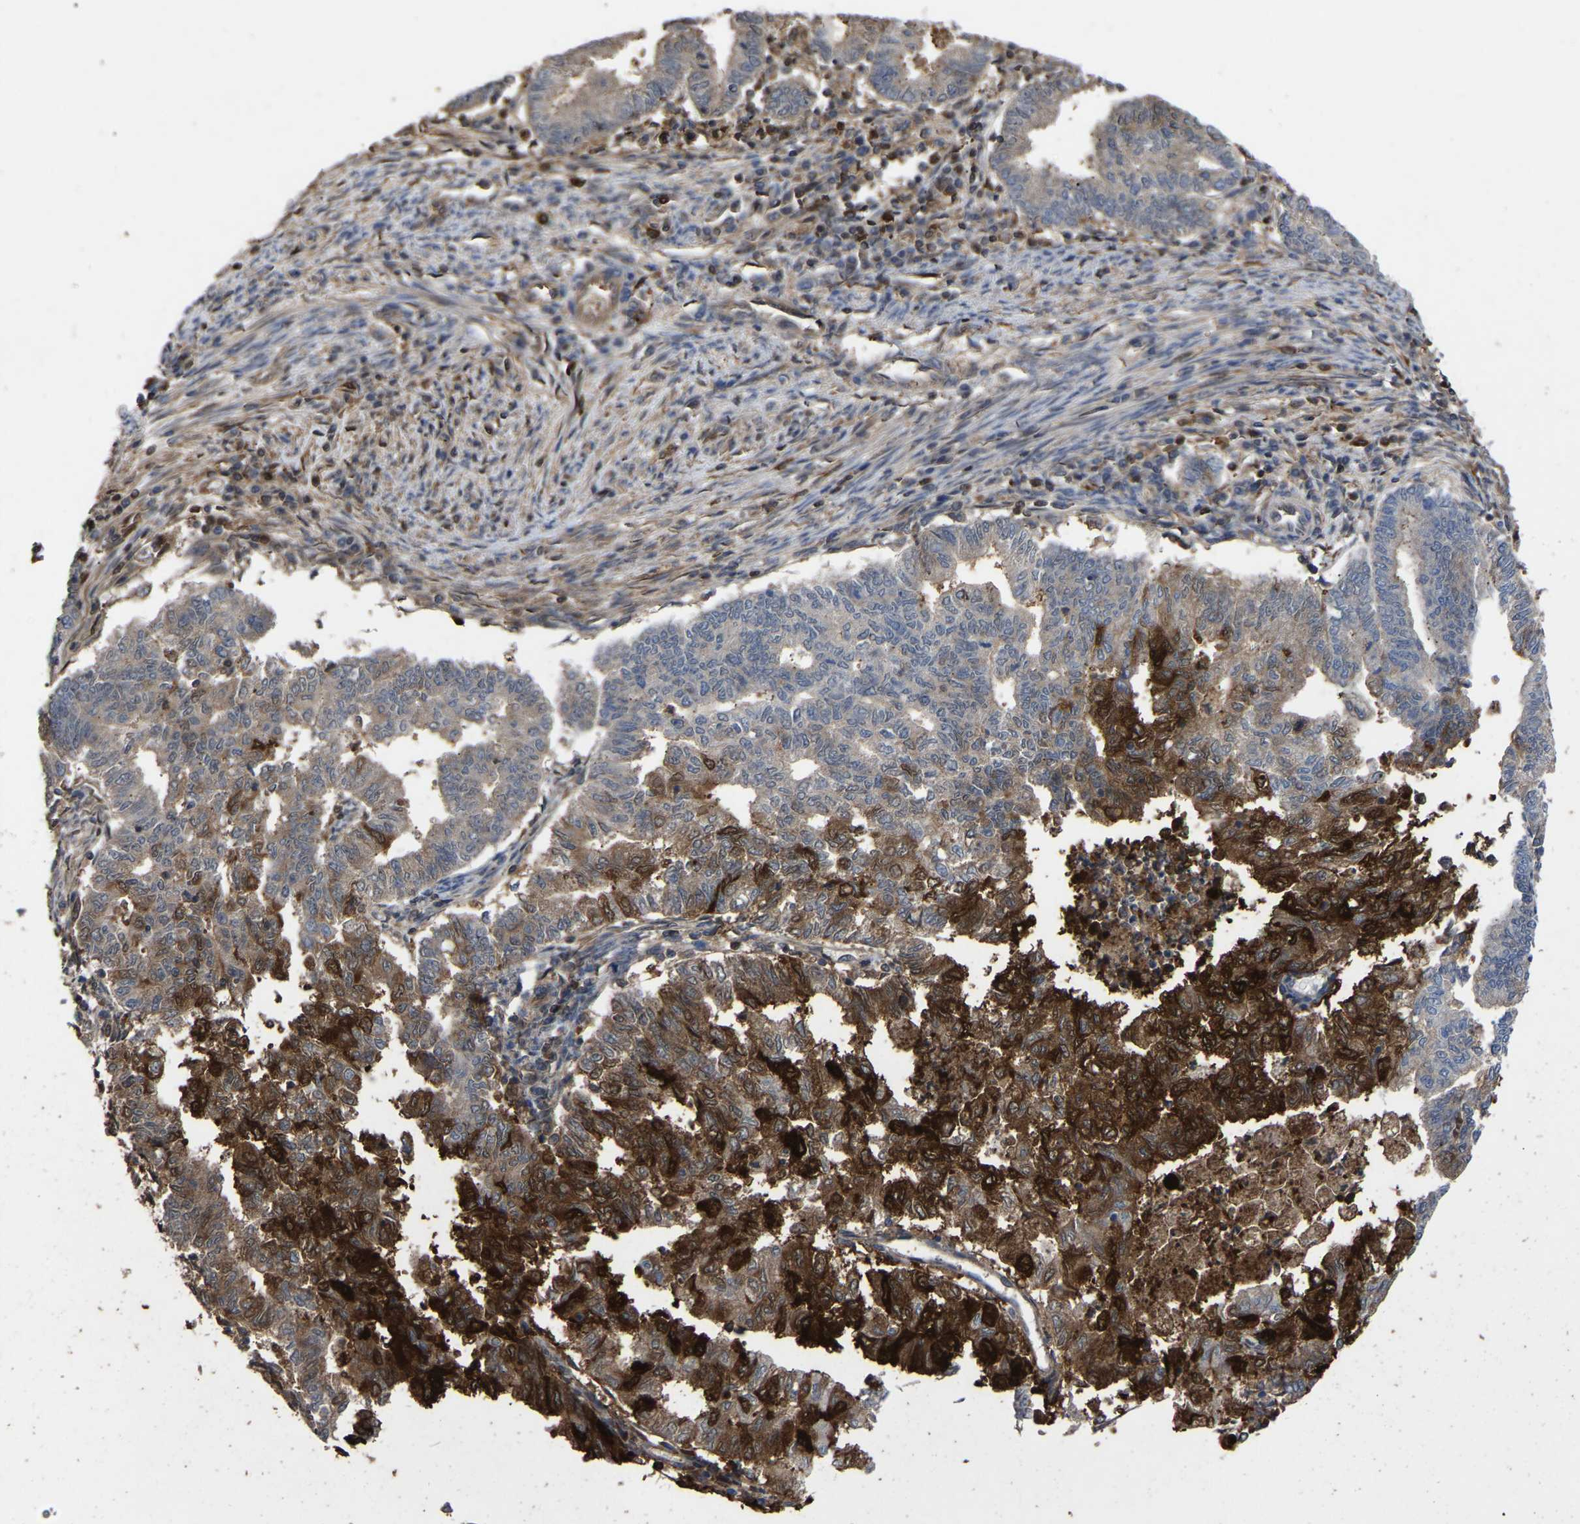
{"staining": {"intensity": "strong", "quantity": "<25%", "location": "cytoplasmic/membranous"}, "tissue": "endometrial cancer", "cell_type": "Tumor cells", "image_type": "cancer", "snomed": [{"axis": "morphology", "description": "Polyp, NOS"}, {"axis": "morphology", "description": "Adenocarcinoma, NOS"}, {"axis": "morphology", "description": "Adenoma, NOS"}, {"axis": "topography", "description": "Endometrium"}], "caption": "High-power microscopy captured an immunohistochemistry (IHC) histopathology image of polyp (endometrial), revealing strong cytoplasmic/membranous expression in approximately <25% of tumor cells.", "gene": "CIT", "patient": {"sex": "female", "age": 79}}